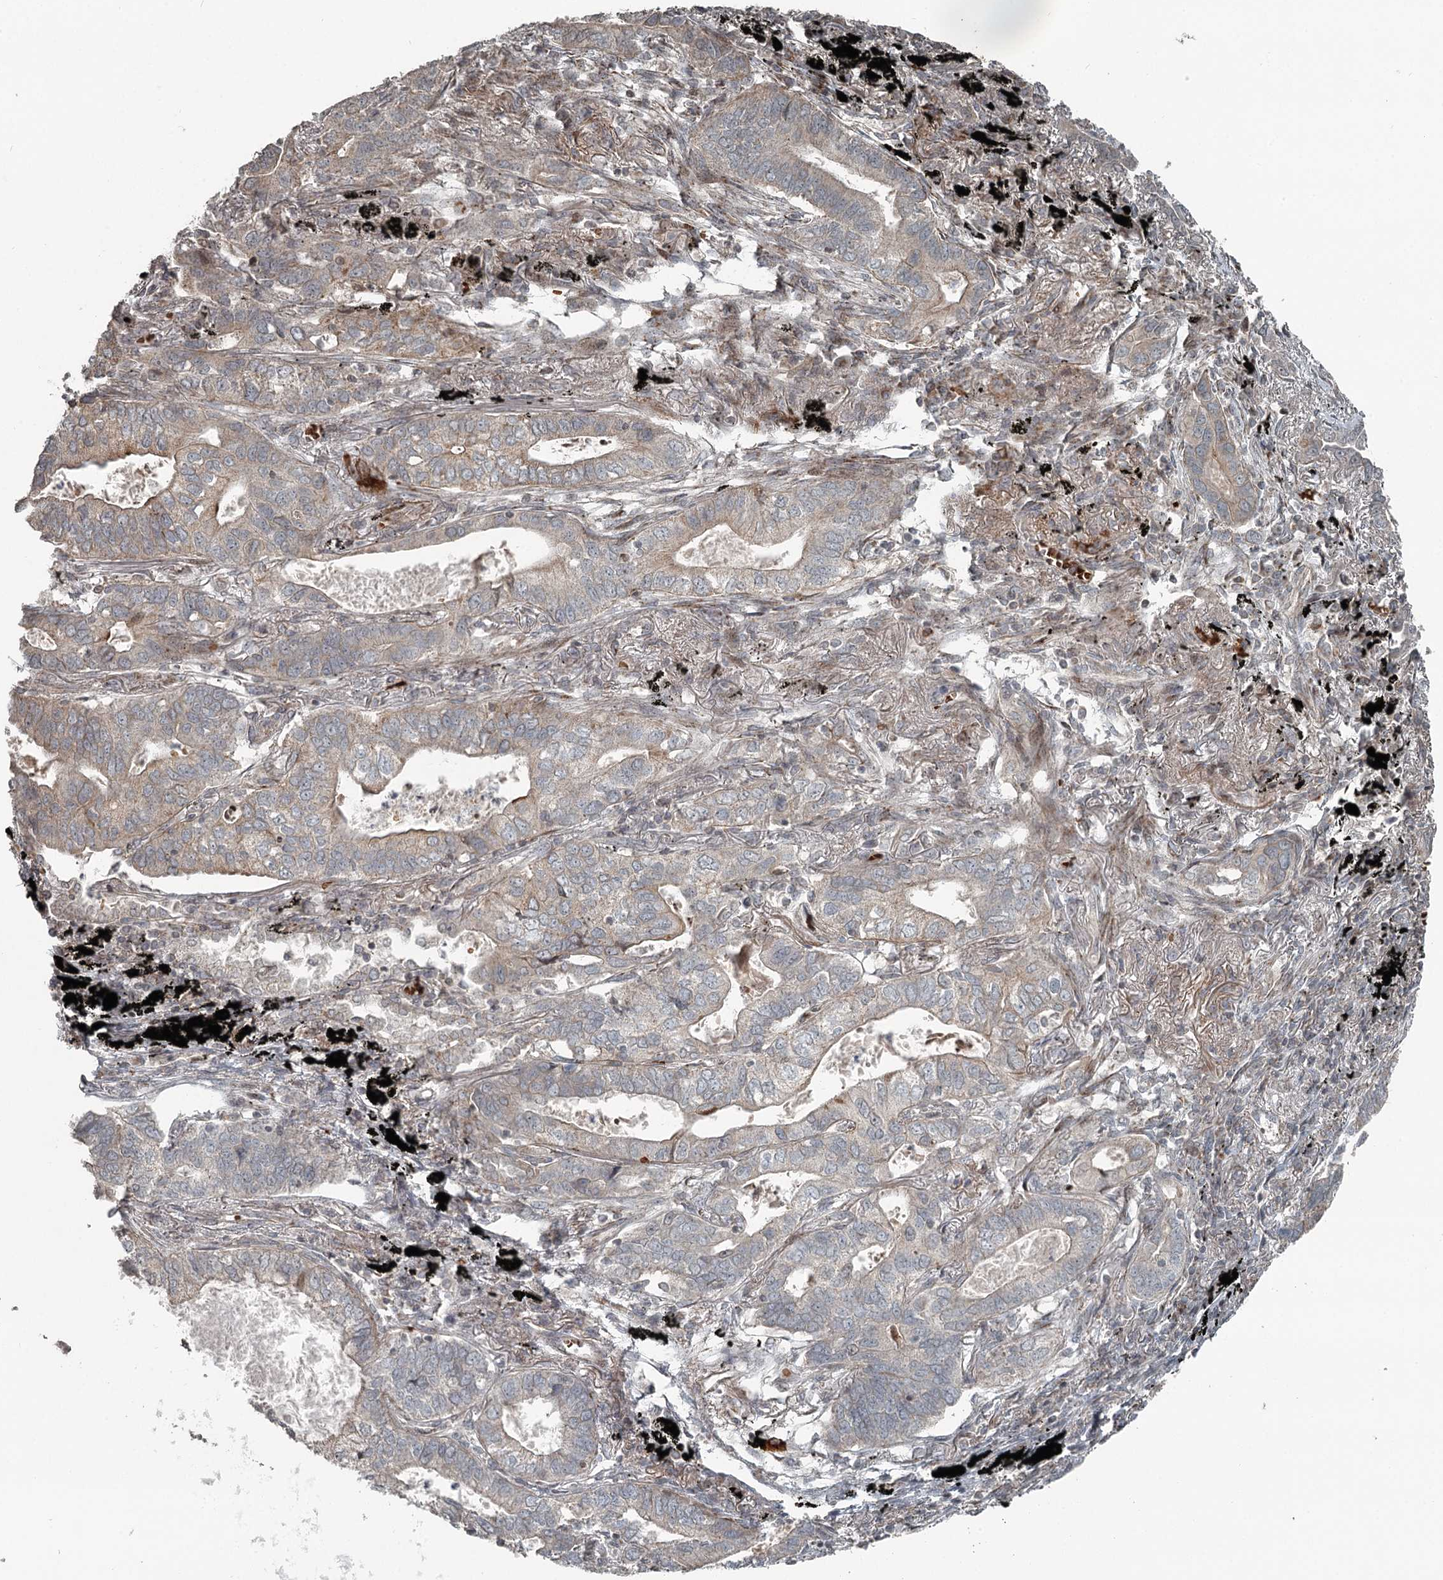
{"staining": {"intensity": "weak", "quantity": "<25%", "location": "cytoplasmic/membranous"}, "tissue": "lung cancer", "cell_type": "Tumor cells", "image_type": "cancer", "snomed": [{"axis": "morphology", "description": "Adenocarcinoma, NOS"}, {"axis": "topography", "description": "Lung"}], "caption": "The image demonstrates no staining of tumor cells in lung cancer.", "gene": "RASSF8", "patient": {"sex": "male", "age": 67}}